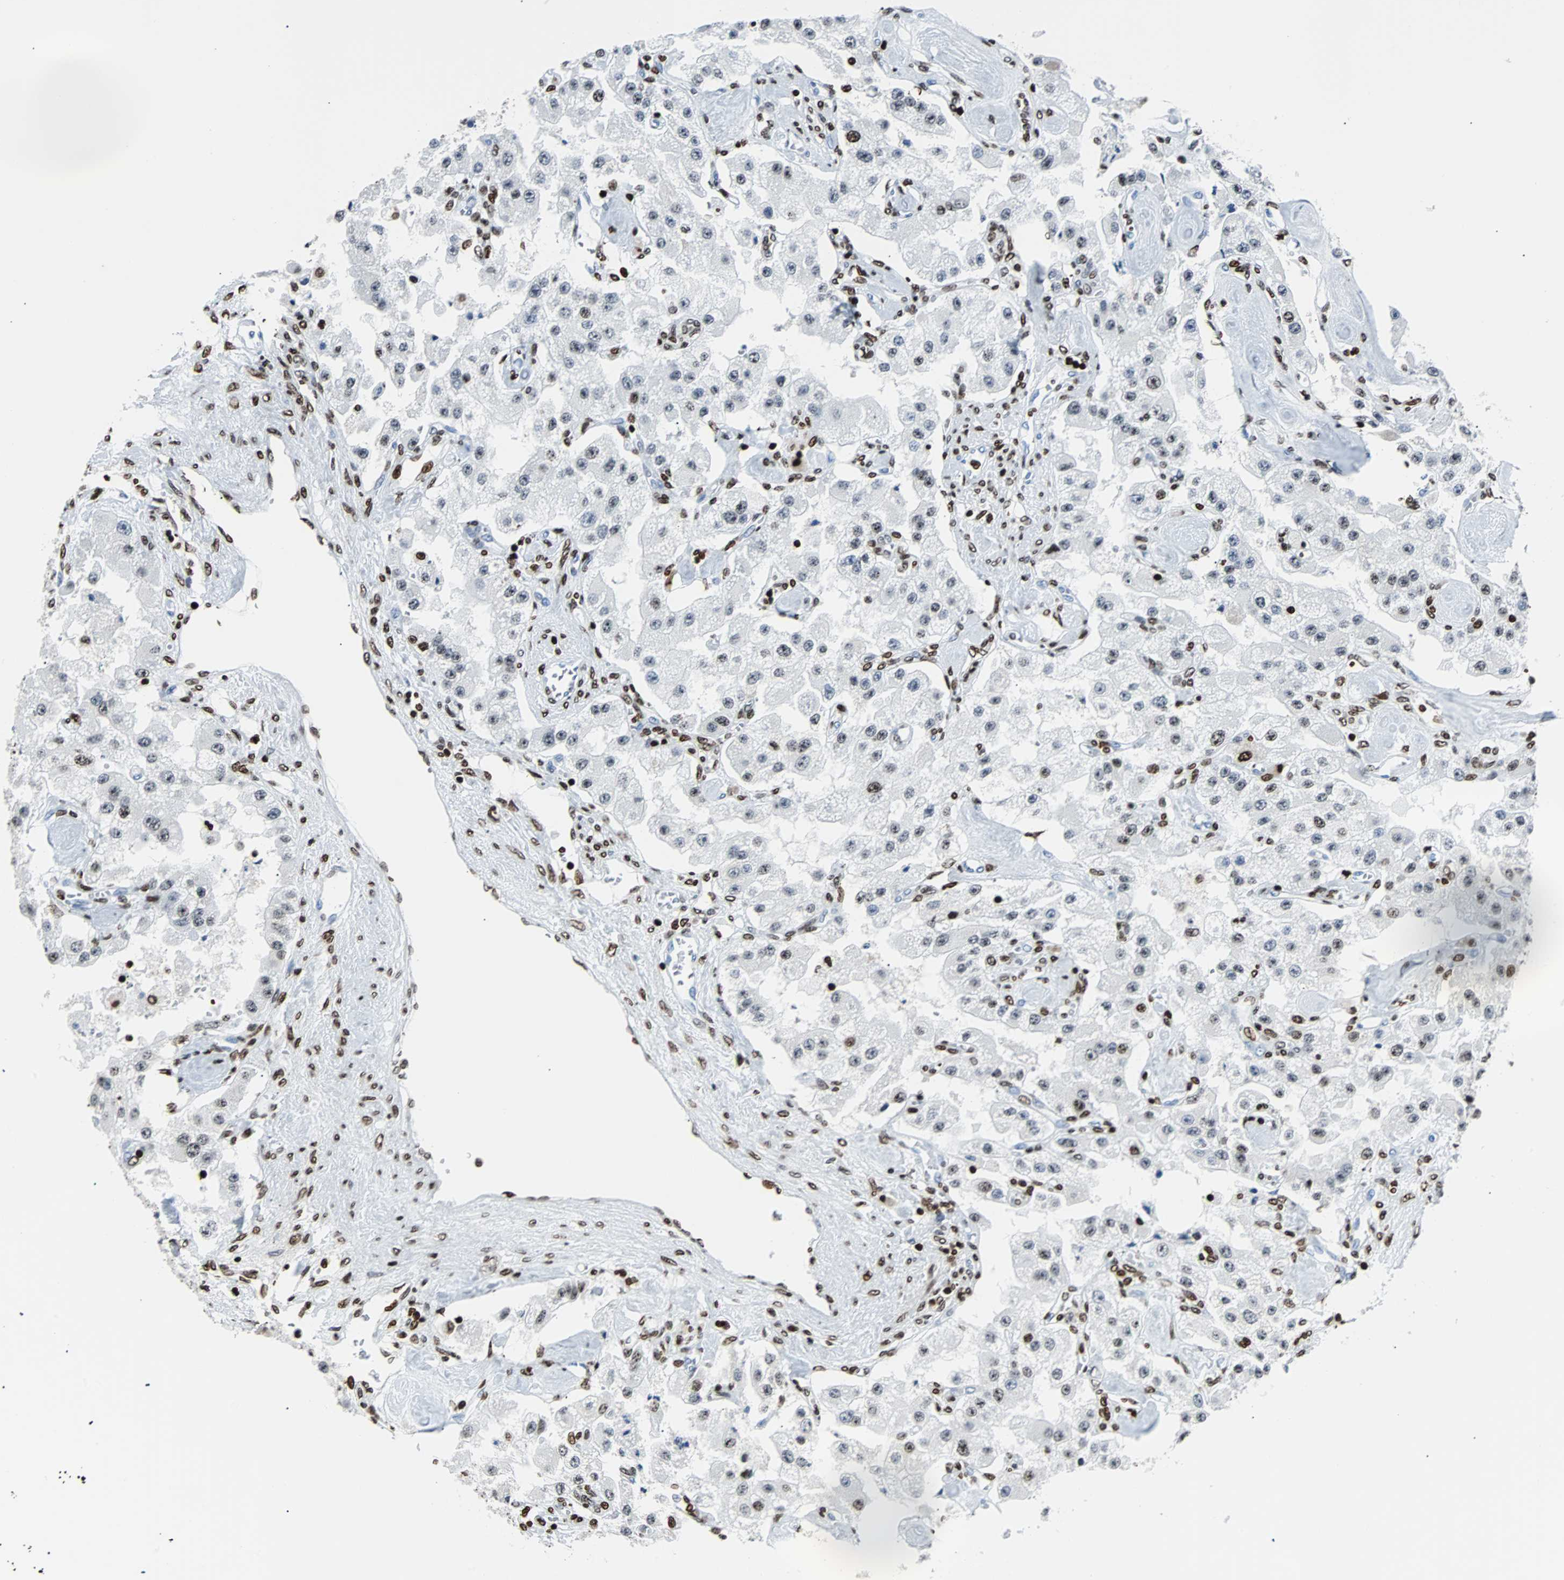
{"staining": {"intensity": "moderate", "quantity": "25%-75%", "location": "nuclear"}, "tissue": "carcinoid", "cell_type": "Tumor cells", "image_type": "cancer", "snomed": [{"axis": "morphology", "description": "Carcinoid, malignant, NOS"}, {"axis": "topography", "description": "Pancreas"}], "caption": "Protein analysis of carcinoid (malignant) tissue reveals moderate nuclear expression in approximately 25%-75% of tumor cells.", "gene": "ZNF131", "patient": {"sex": "male", "age": 41}}